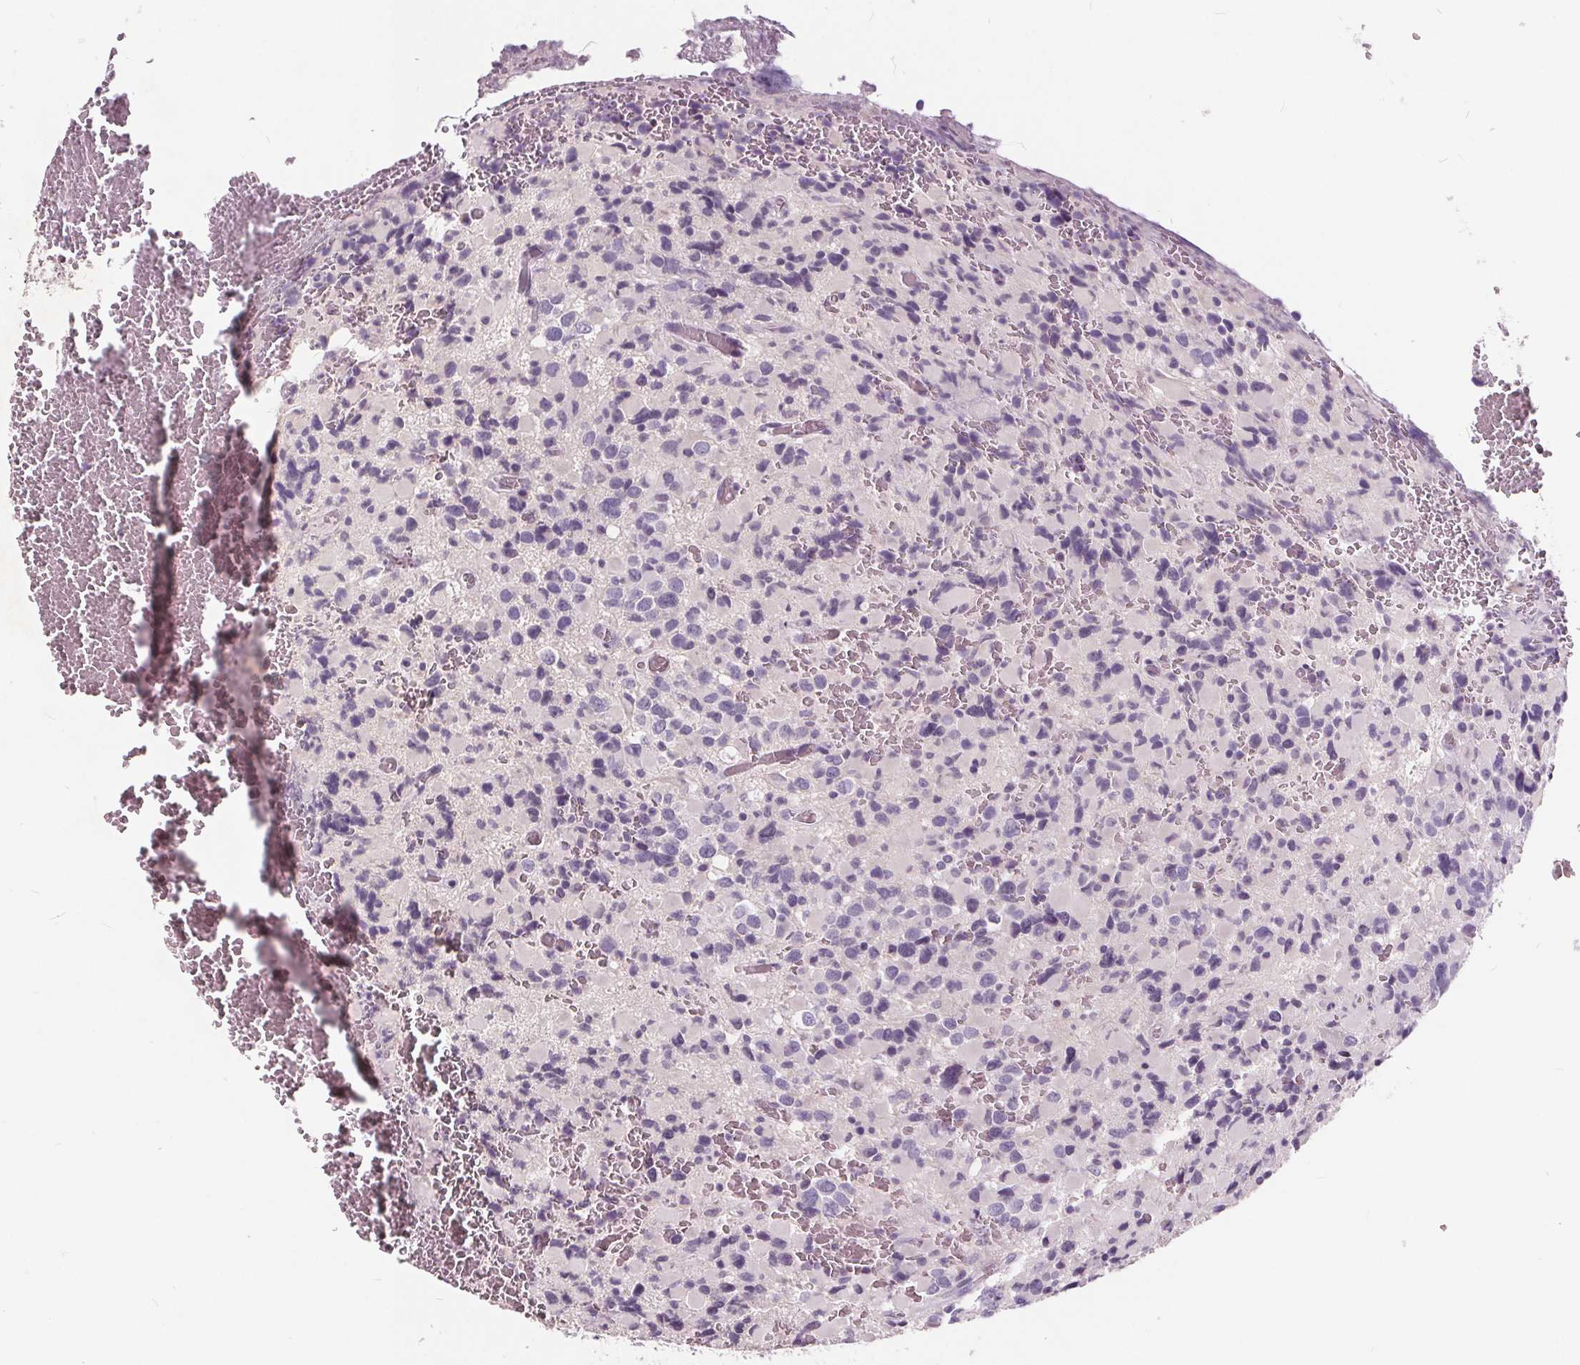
{"staining": {"intensity": "negative", "quantity": "none", "location": "none"}, "tissue": "glioma", "cell_type": "Tumor cells", "image_type": "cancer", "snomed": [{"axis": "morphology", "description": "Glioma, malignant, High grade"}, {"axis": "topography", "description": "Brain"}], "caption": "A high-resolution histopathology image shows immunohistochemistry staining of glioma, which reveals no significant expression in tumor cells.", "gene": "PLA2G2E", "patient": {"sex": "female", "age": 40}}